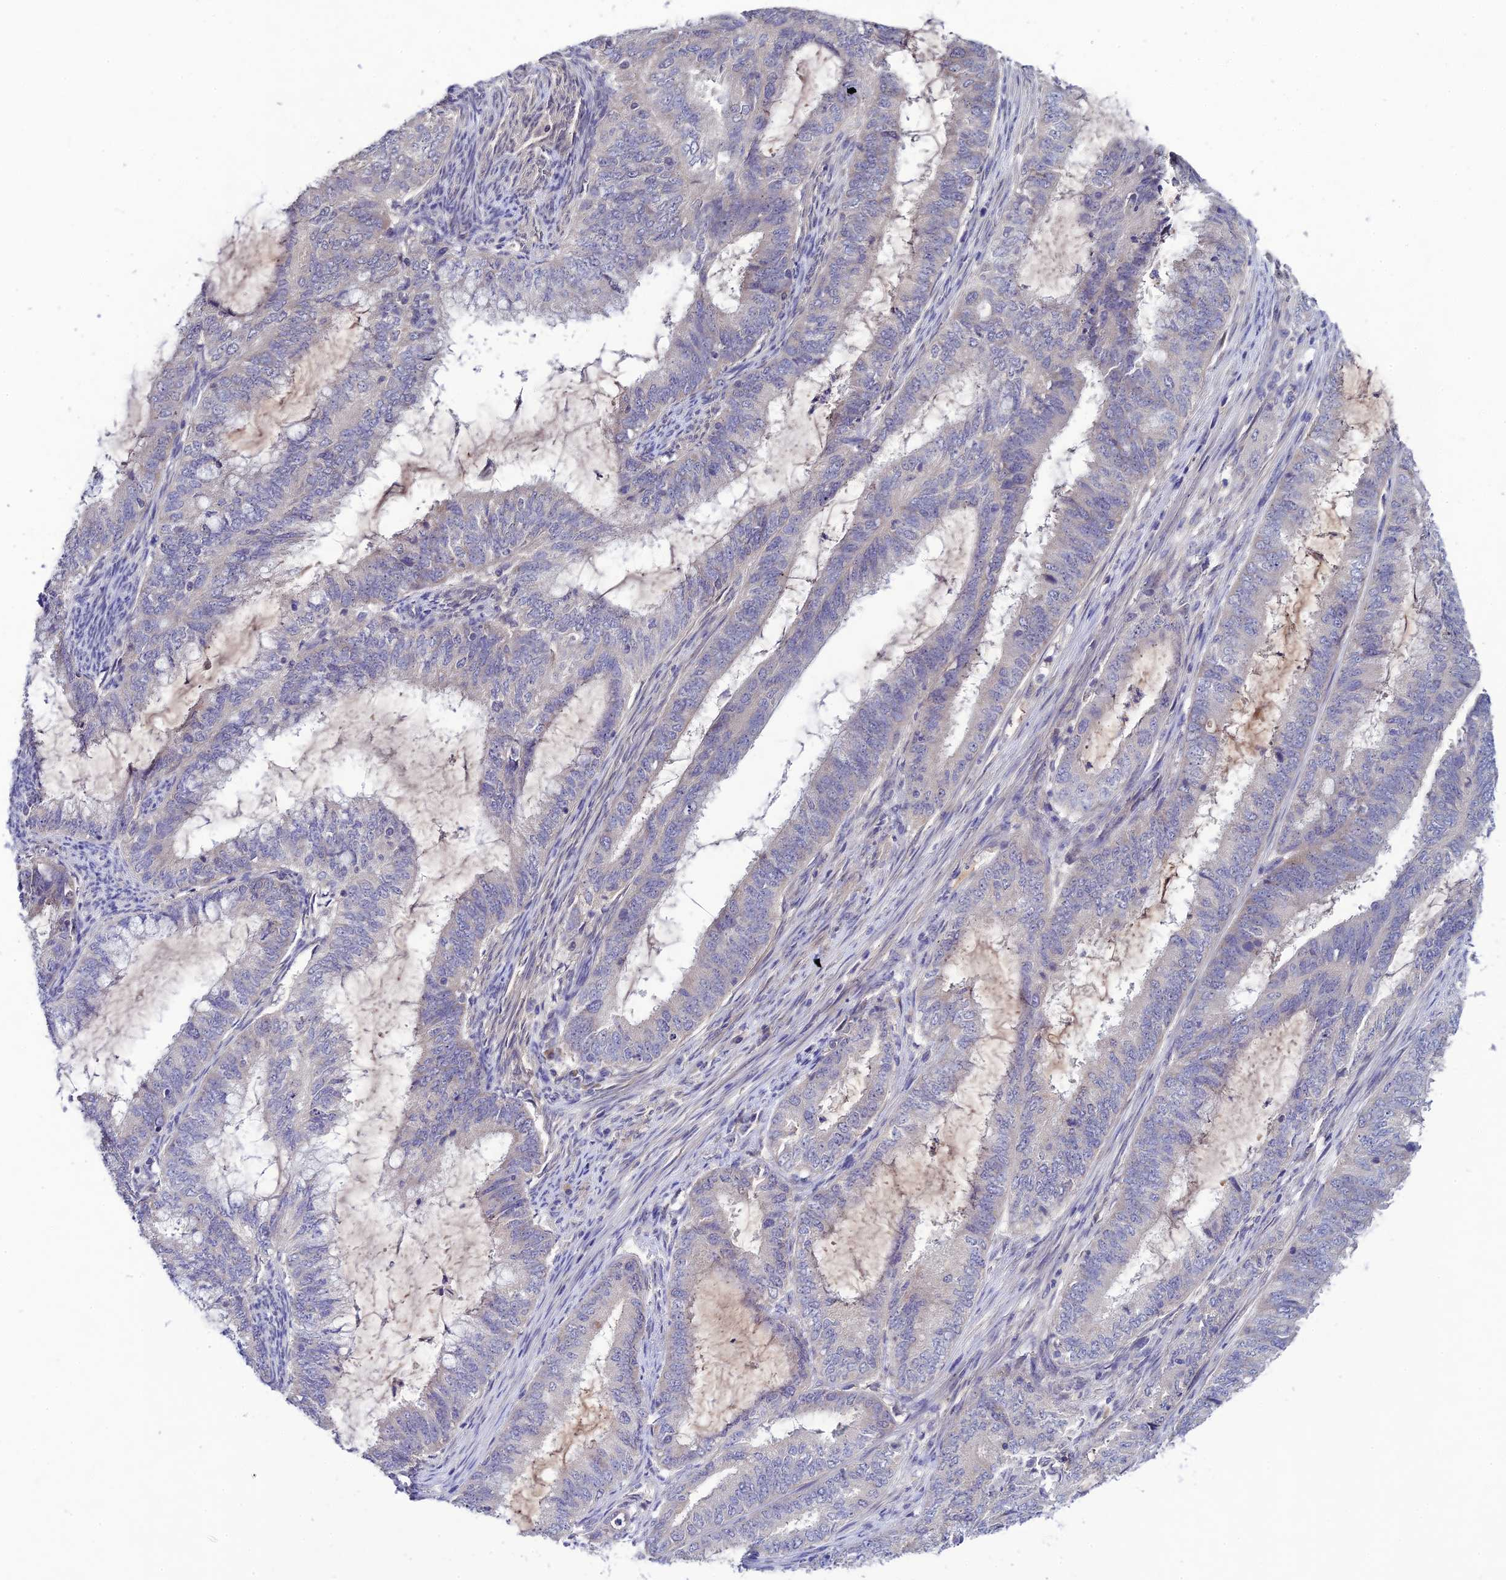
{"staining": {"intensity": "negative", "quantity": "none", "location": "none"}, "tissue": "endometrial cancer", "cell_type": "Tumor cells", "image_type": "cancer", "snomed": [{"axis": "morphology", "description": "Adenocarcinoma, NOS"}, {"axis": "topography", "description": "Endometrium"}], "caption": "The immunohistochemistry photomicrograph has no significant staining in tumor cells of endometrial cancer (adenocarcinoma) tissue.", "gene": "CHST5", "patient": {"sex": "female", "age": 51}}